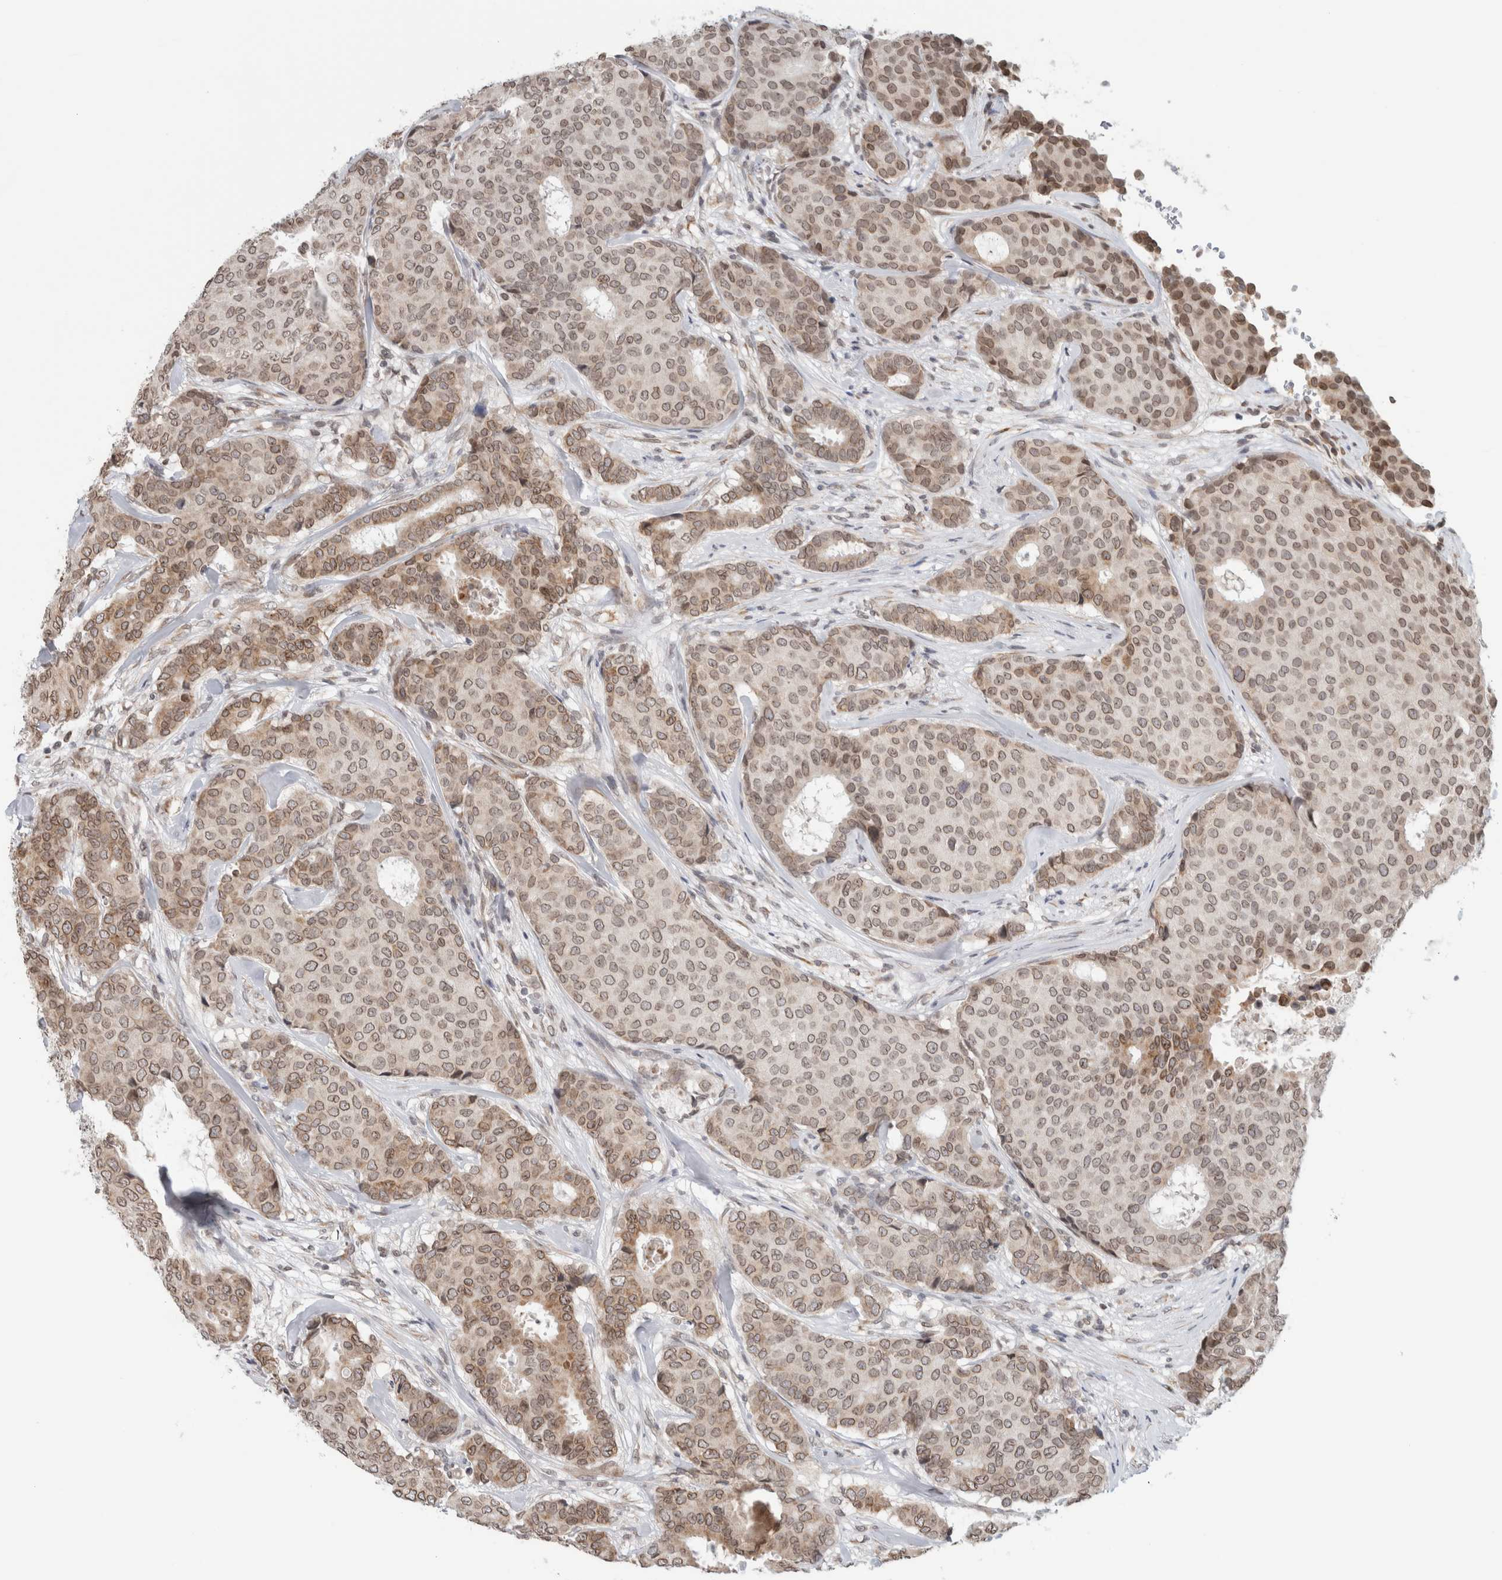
{"staining": {"intensity": "weak", "quantity": ">75%", "location": "cytoplasmic/membranous,nuclear"}, "tissue": "breast cancer", "cell_type": "Tumor cells", "image_type": "cancer", "snomed": [{"axis": "morphology", "description": "Duct carcinoma"}, {"axis": "topography", "description": "Breast"}], "caption": "Immunohistochemistry (IHC) photomicrograph of neoplastic tissue: breast infiltrating ductal carcinoma stained using immunohistochemistry (IHC) exhibits low levels of weak protein expression localized specifically in the cytoplasmic/membranous and nuclear of tumor cells, appearing as a cytoplasmic/membranous and nuclear brown color.", "gene": "RBMX2", "patient": {"sex": "female", "age": 75}}